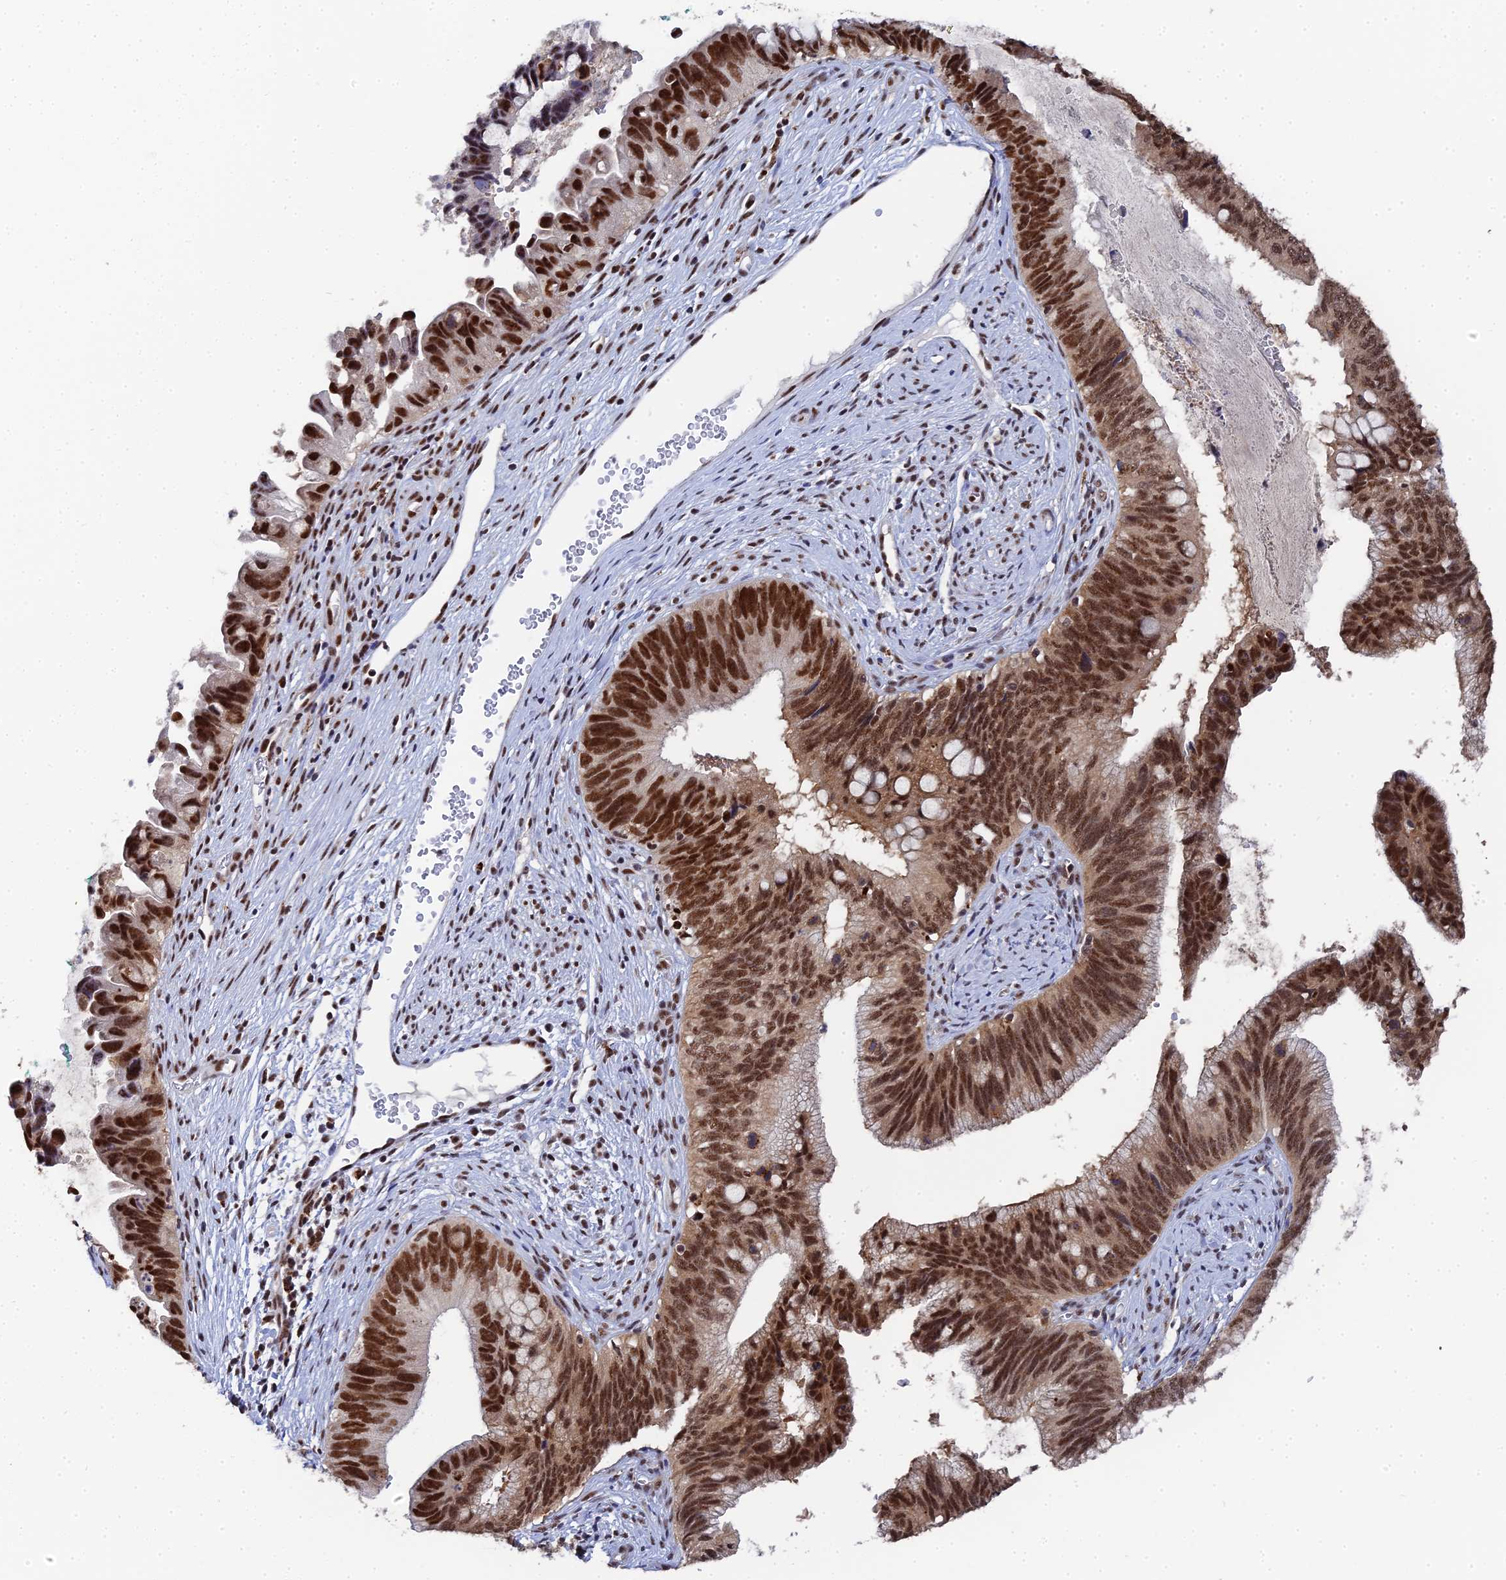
{"staining": {"intensity": "strong", "quantity": ">75%", "location": "cytoplasmic/membranous,nuclear"}, "tissue": "cervical cancer", "cell_type": "Tumor cells", "image_type": "cancer", "snomed": [{"axis": "morphology", "description": "Adenocarcinoma, NOS"}, {"axis": "topography", "description": "Cervix"}], "caption": "Human cervical cancer stained with a protein marker shows strong staining in tumor cells.", "gene": "MAGOHB", "patient": {"sex": "female", "age": 42}}